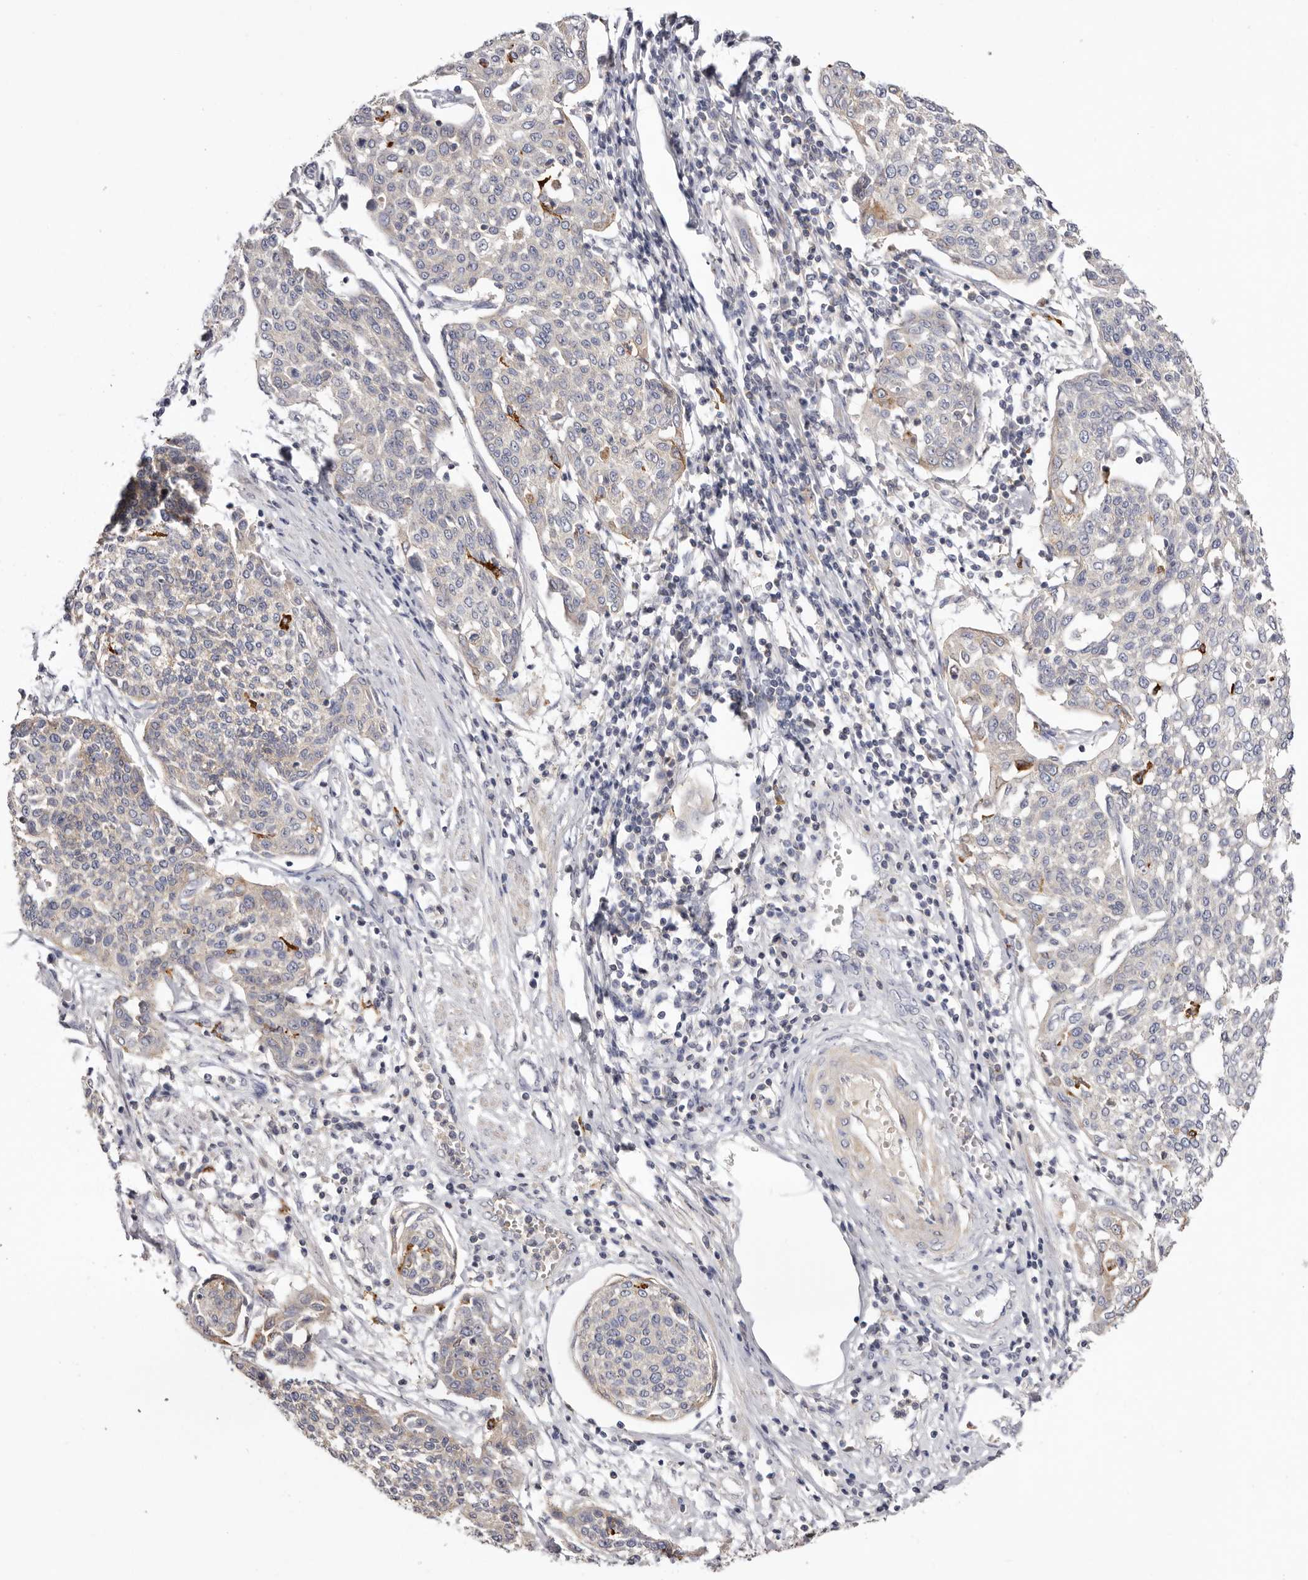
{"staining": {"intensity": "weak", "quantity": "<25%", "location": "cytoplasmic/membranous"}, "tissue": "cervical cancer", "cell_type": "Tumor cells", "image_type": "cancer", "snomed": [{"axis": "morphology", "description": "Squamous cell carcinoma, NOS"}, {"axis": "topography", "description": "Cervix"}], "caption": "IHC micrograph of neoplastic tissue: cervical squamous cell carcinoma stained with DAB reveals no significant protein positivity in tumor cells.", "gene": "S1PR5", "patient": {"sex": "female", "age": 34}}